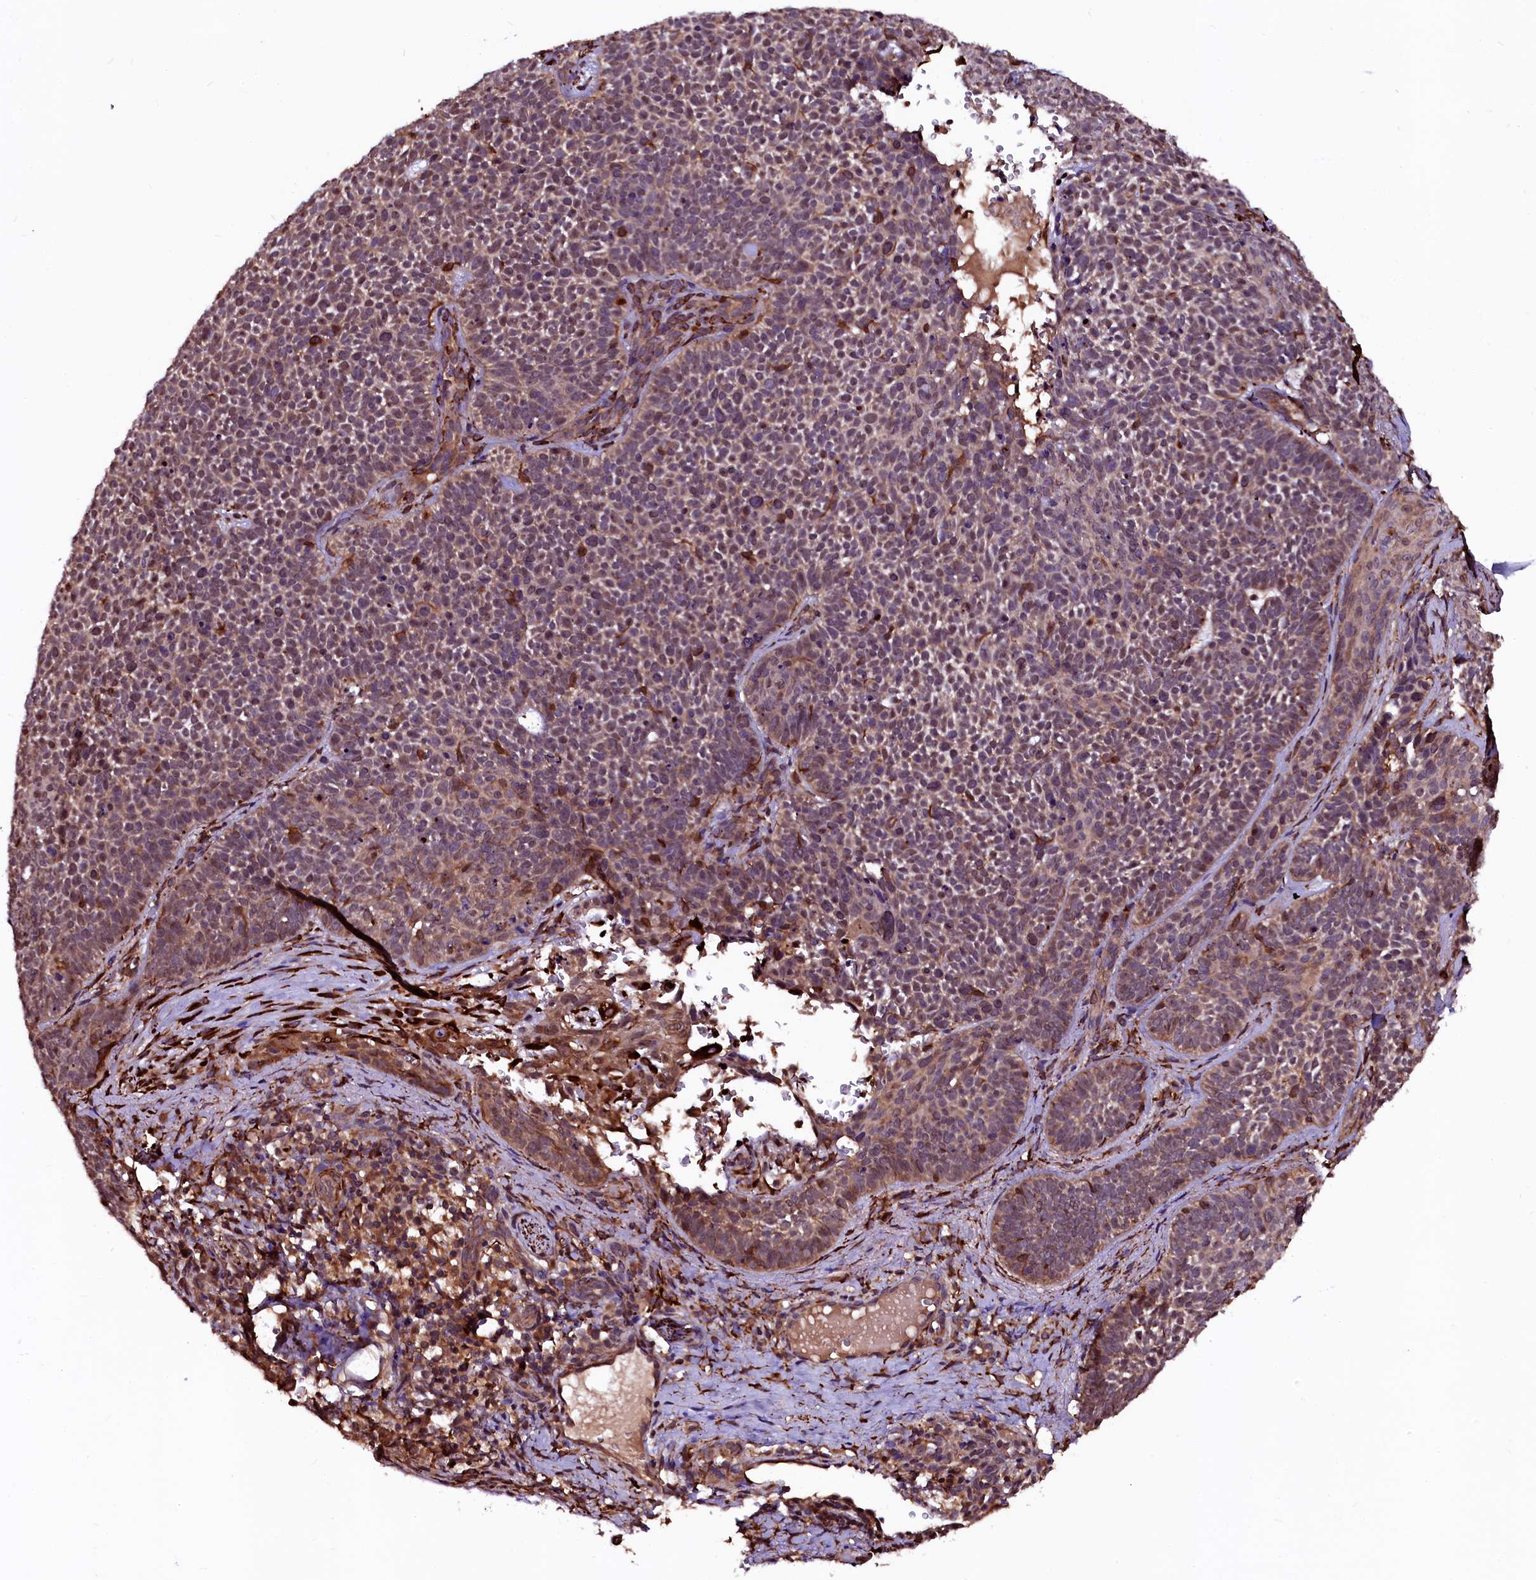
{"staining": {"intensity": "moderate", "quantity": "25%-75%", "location": "cytoplasmic/membranous,nuclear"}, "tissue": "skin cancer", "cell_type": "Tumor cells", "image_type": "cancer", "snomed": [{"axis": "morphology", "description": "Basal cell carcinoma"}, {"axis": "topography", "description": "Skin"}], "caption": "Immunohistochemistry image of human basal cell carcinoma (skin) stained for a protein (brown), which displays medium levels of moderate cytoplasmic/membranous and nuclear expression in about 25%-75% of tumor cells.", "gene": "N4BP1", "patient": {"sex": "male", "age": 85}}